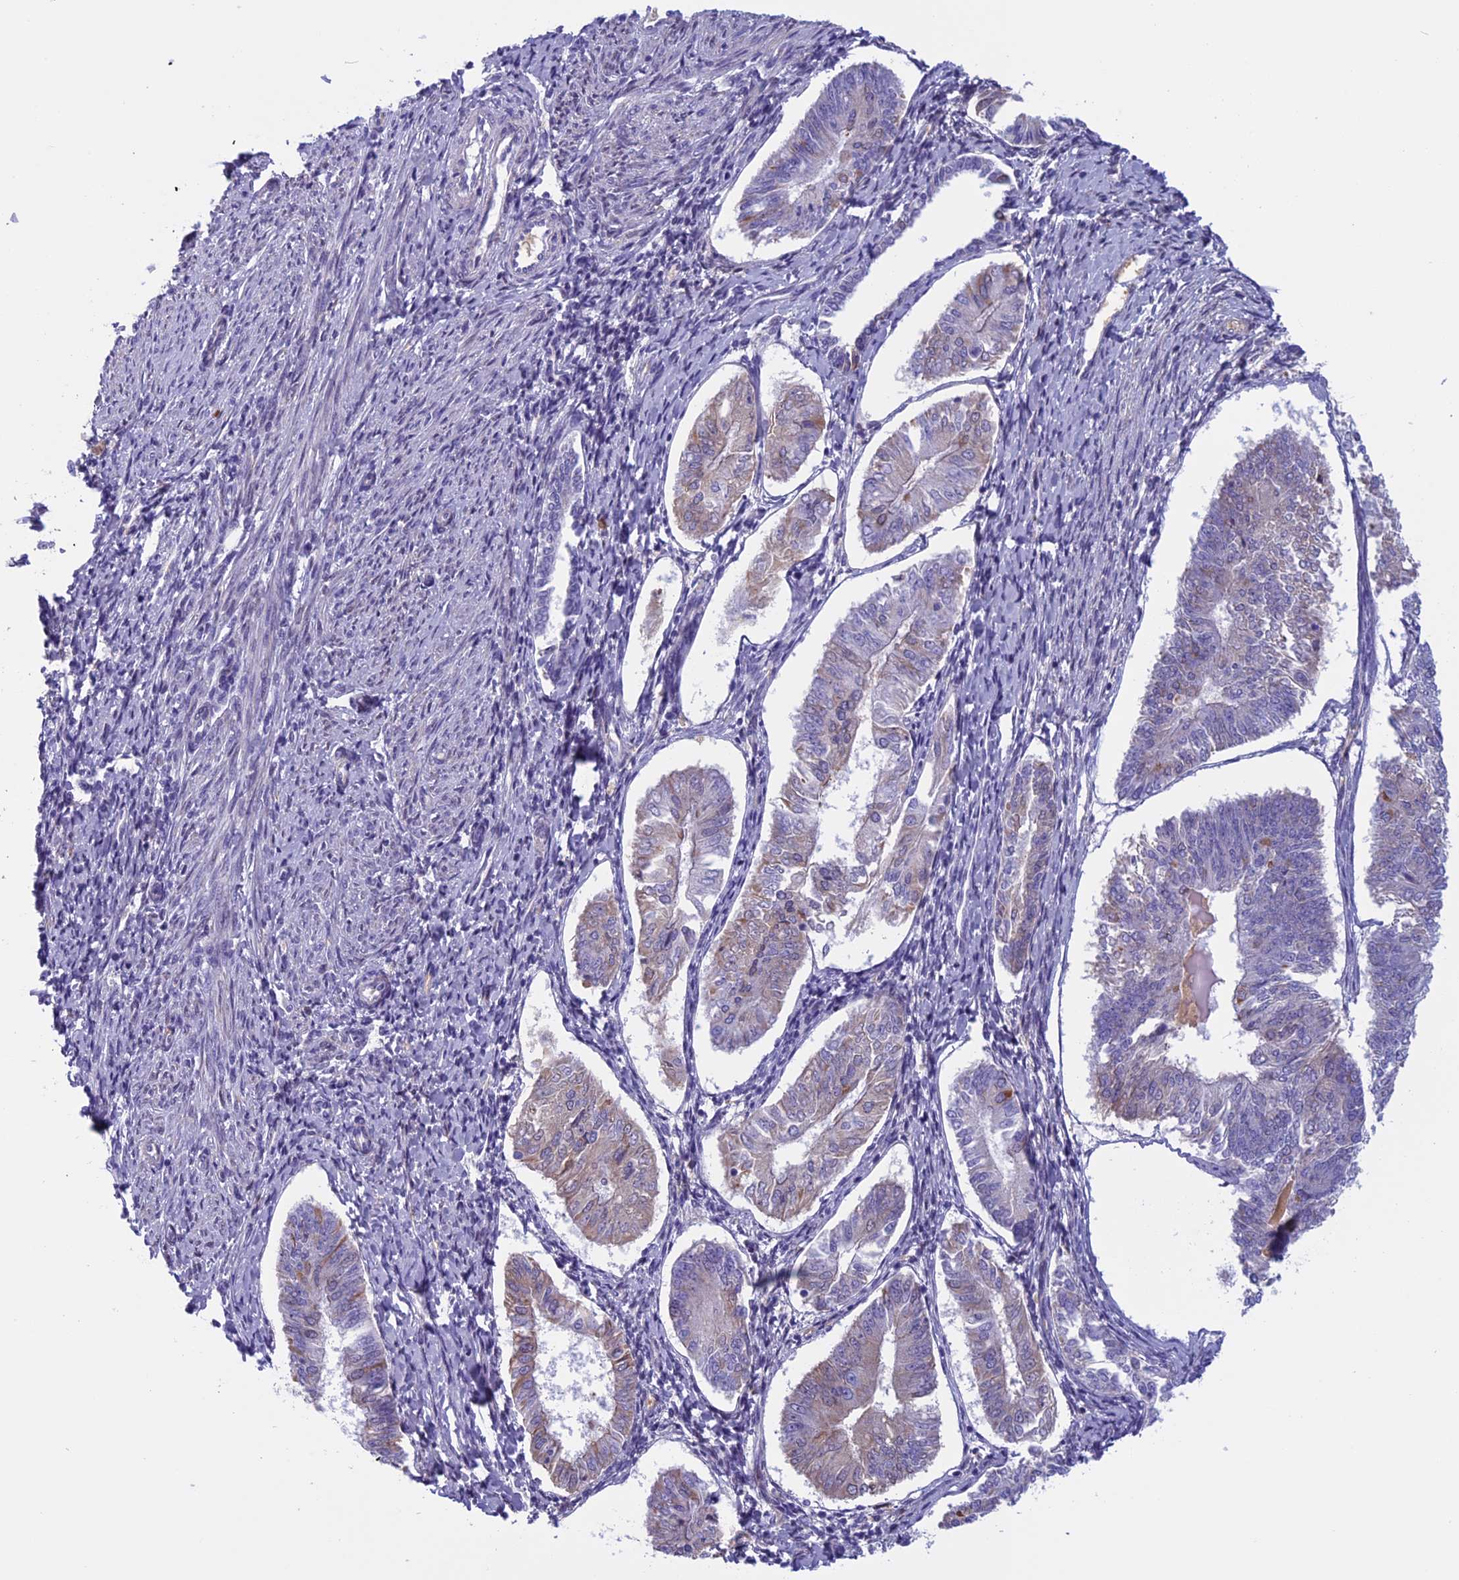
{"staining": {"intensity": "weak", "quantity": "<25%", "location": "cytoplasmic/membranous"}, "tissue": "endometrial cancer", "cell_type": "Tumor cells", "image_type": "cancer", "snomed": [{"axis": "morphology", "description": "Adenocarcinoma, NOS"}, {"axis": "topography", "description": "Endometrium"}], "caption": "Tumor cells show no significant expression in adenocarcinoma (endometrial). (Stains: DAB immunohistochemistry with hematoxylin counter stain, Microscopy: brightfield microscopy at high magnification).", "gene": "ANGPTL2", "patient": {"sex": "female", "age": 58}}